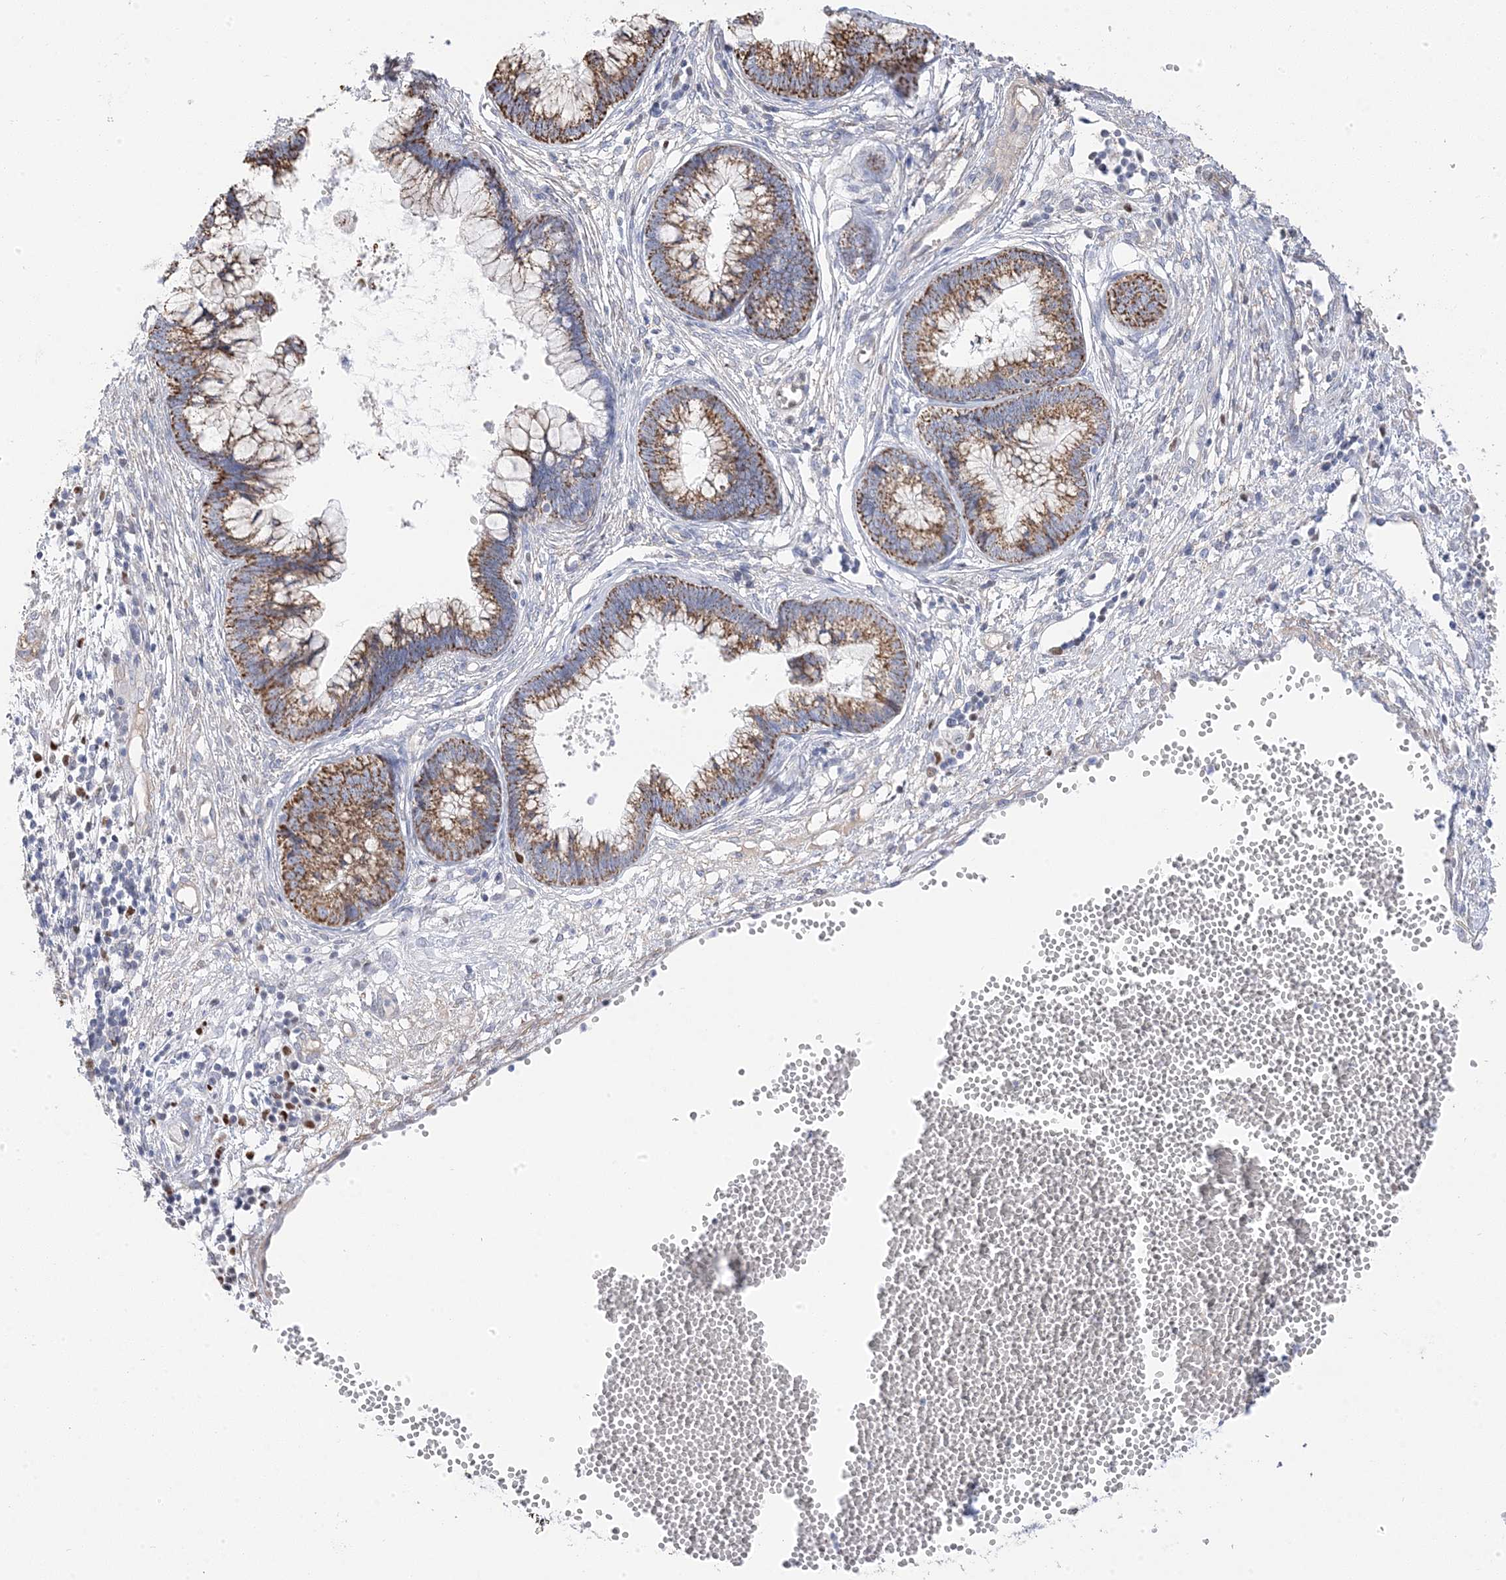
{"staining": {"intensity": "moderate", "quantity": ">75%", "location": "cytoplasmic/membranous"}, "tissue": "cervical cancer", "cell_type": "Tumor cells", "image_type": "cancer", "snomed": [{"axis": "morphology", "description": "Adenocarcinoma, NOS"}, {"axis": "topography", "description": "Cervix"}], "caption": "IHC of human adenocarcinoma (cervical) demonstrates medium levels of moderate cytoplasmic/membranous expression in about >75% of tumor cells. The staining was performed using DAB to visualize the protein expression in brown, while the nuclei were stained in blue with hematoxylin (Magnification: 20x).", "gene": "GTPBP6", "patient": {"sex": "female", "age": 44}}